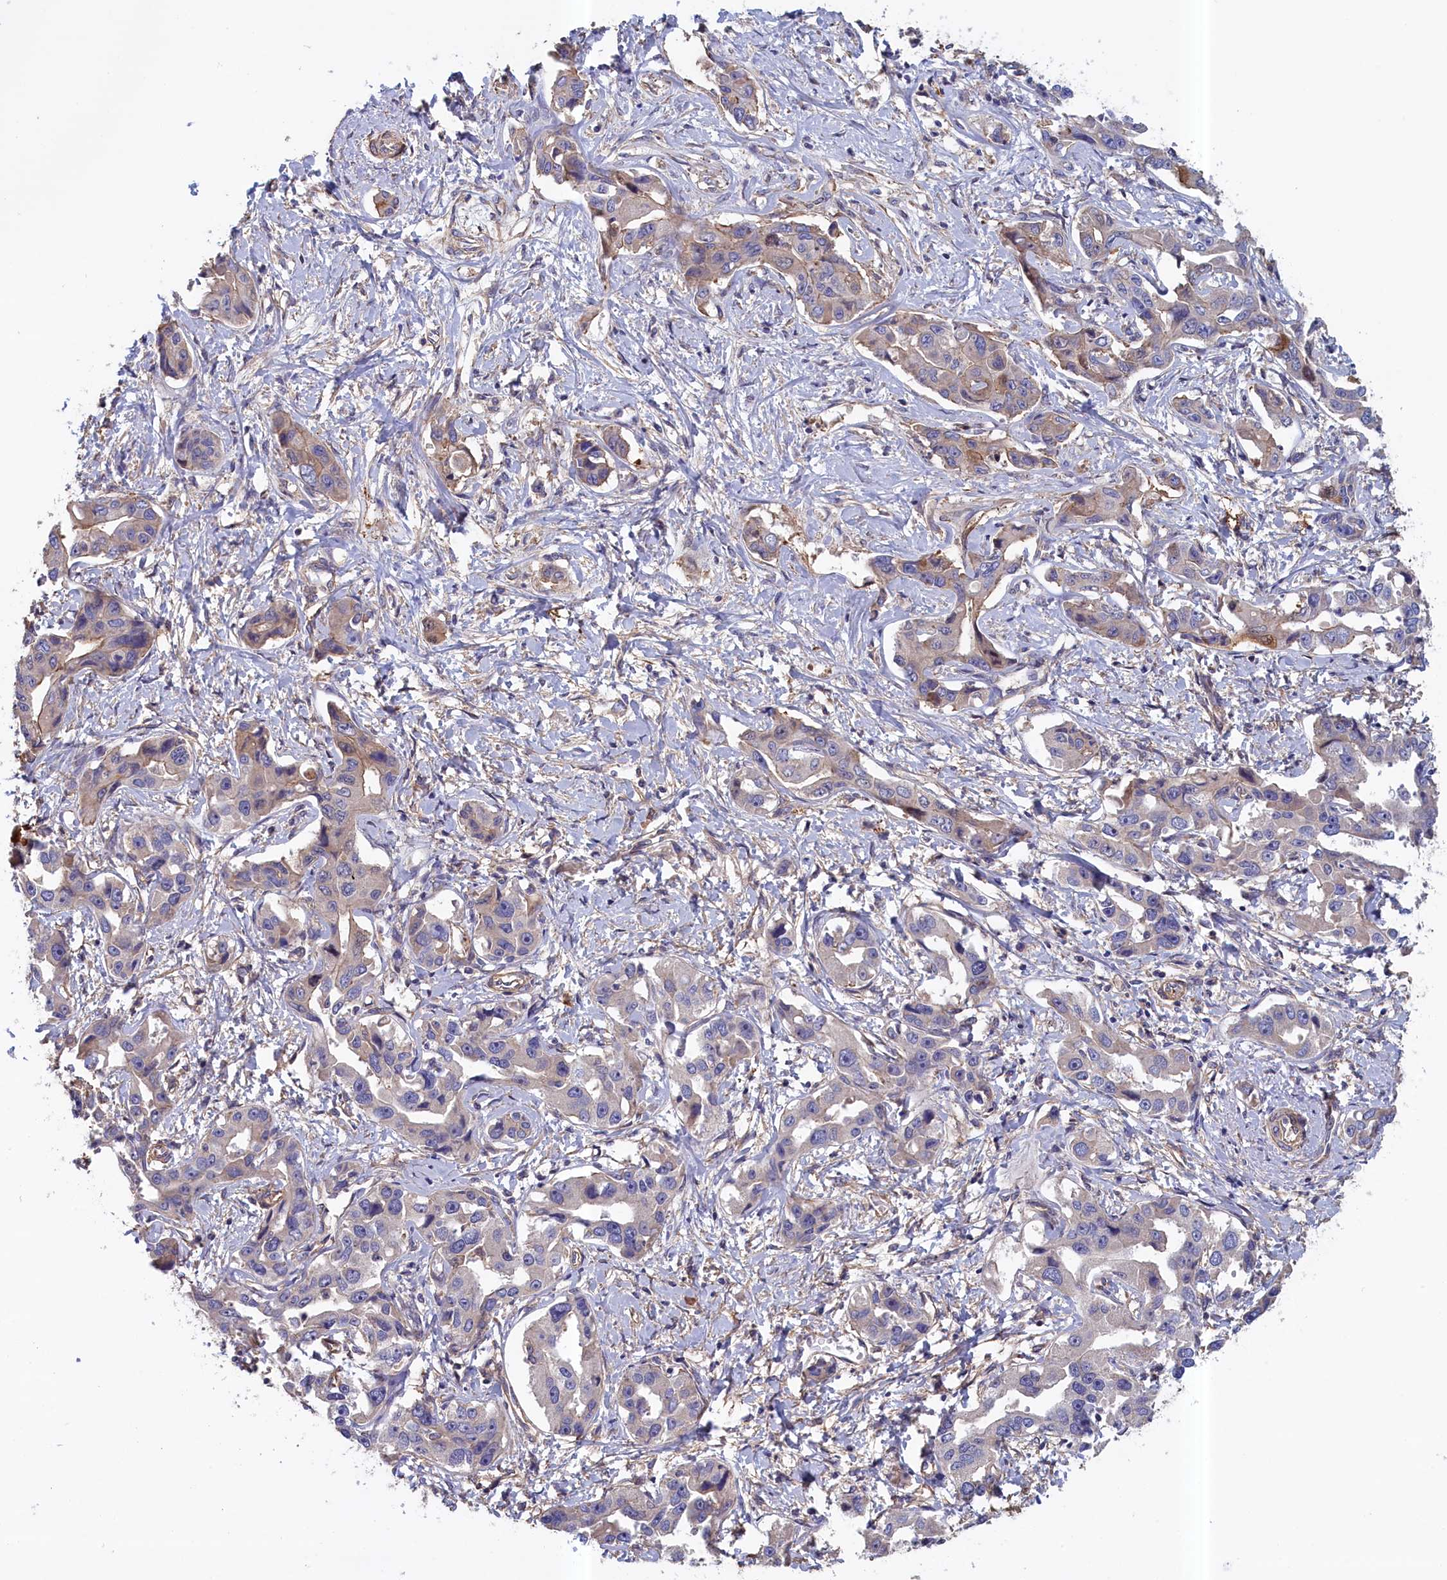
{"staining": {"intensity": "weak", "quantity": "<25%", "location": "cytoplasmic/membranous"}, "tissue": "liver cancer", "cell_type": "Tumor cells", "image_type": "cancer", "snomed": [{"axis": "morphology", "description": "Cholangiocarcinoma"}, {"axis": "topography", "description": "Liver"}], "caption": "Photomicrograph shows no protein staining in tumor cells of cholangiocarcinoma (liver) tissue.", "gene": "ANKRD2", "patient": {"sex": "male", "age": 59}}